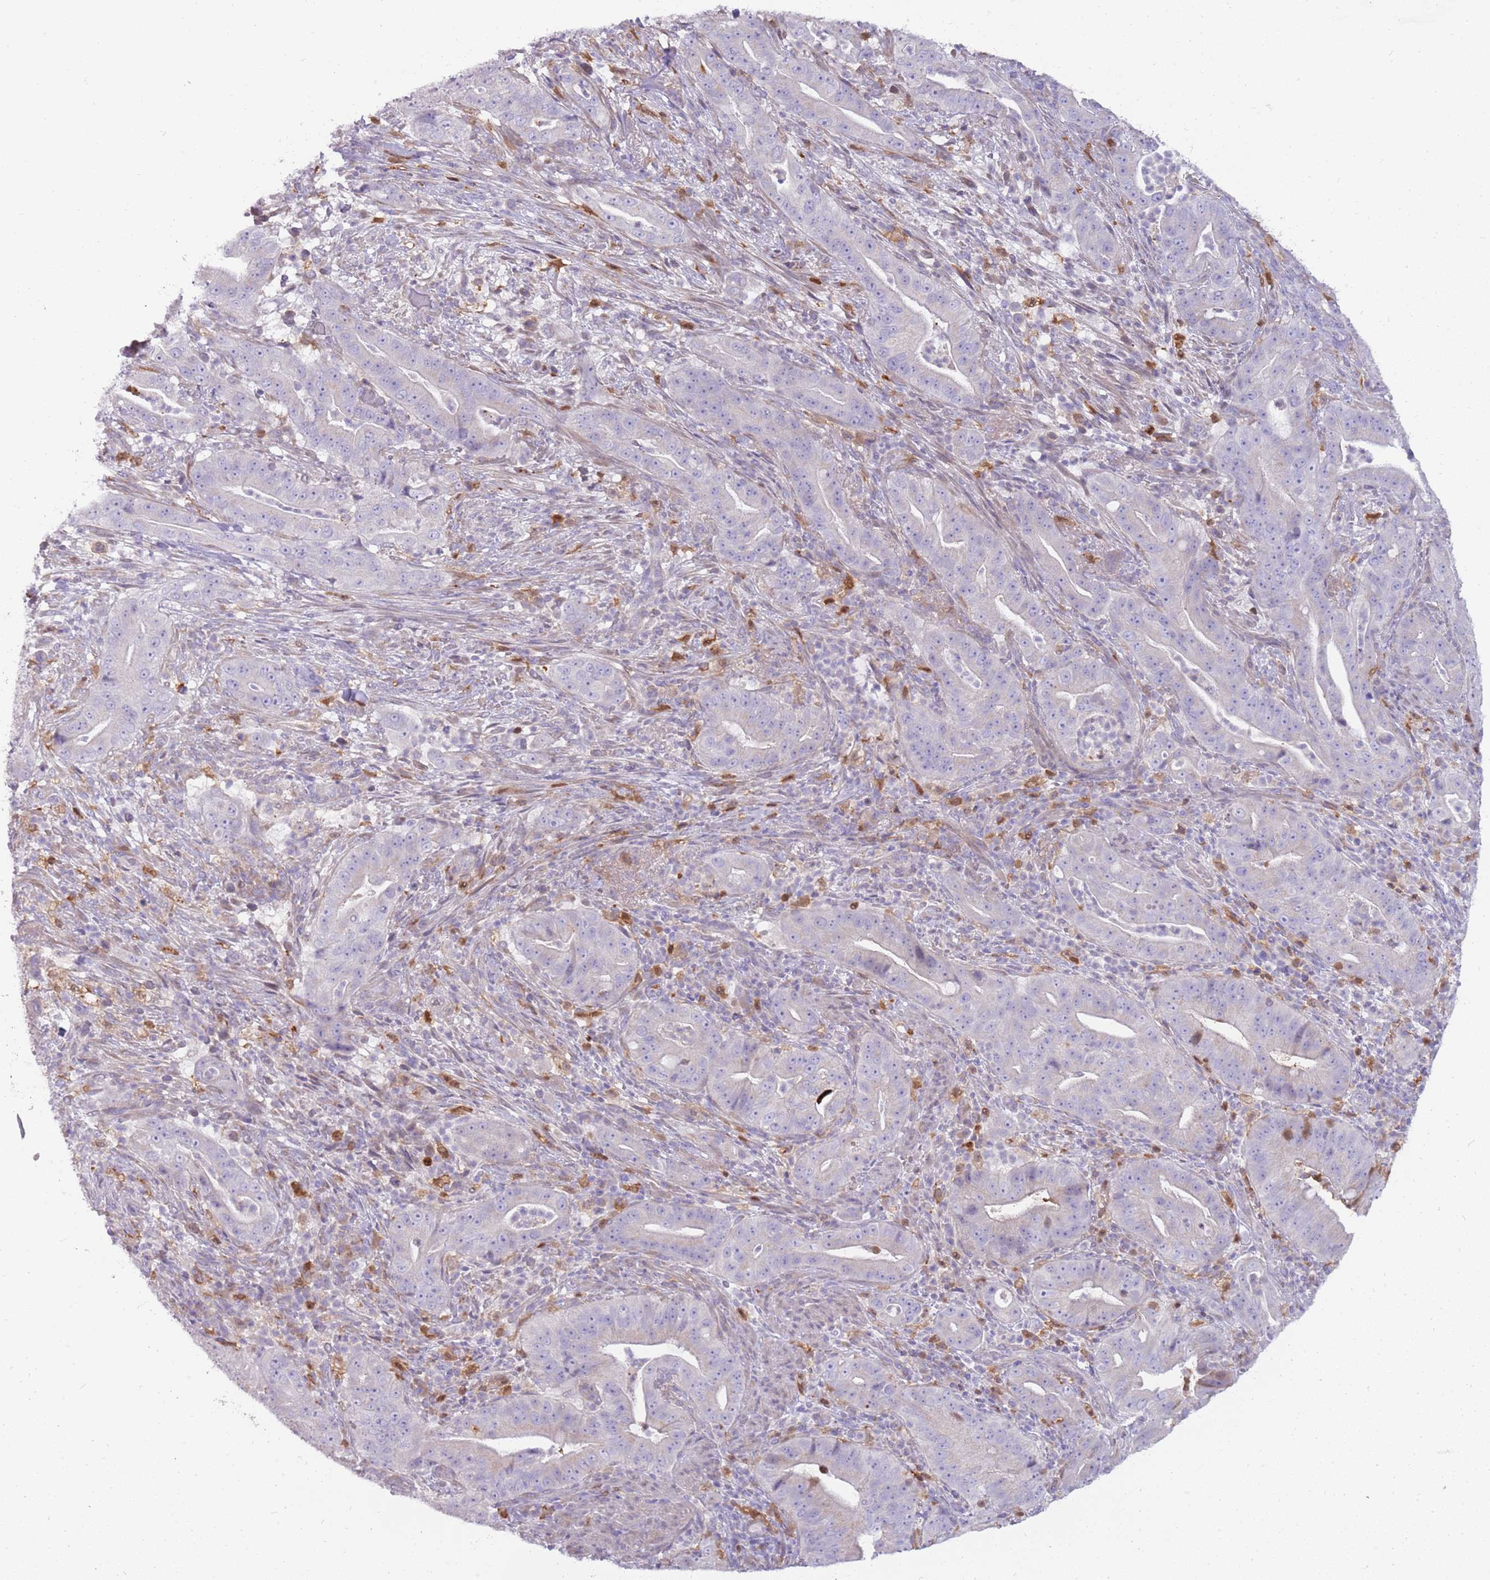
{"staining": {"intensity": "negative", "quantity": "none", "location": "none"}, "tissue": "pancreatic cancer", "cell_type": "Tumor cells", "image_type": "cancer", "snomed": [{"axis": "morphology", "description": "Adenocarcinoma, NOS"}, {"axis": "topography", "description": "Pancreas"}], "caption": "Tumor cells show no significant protein expression in pancreatic cancer.", "gene": "DIPK1C", "patient": {"sex": "male", "age": 71}}